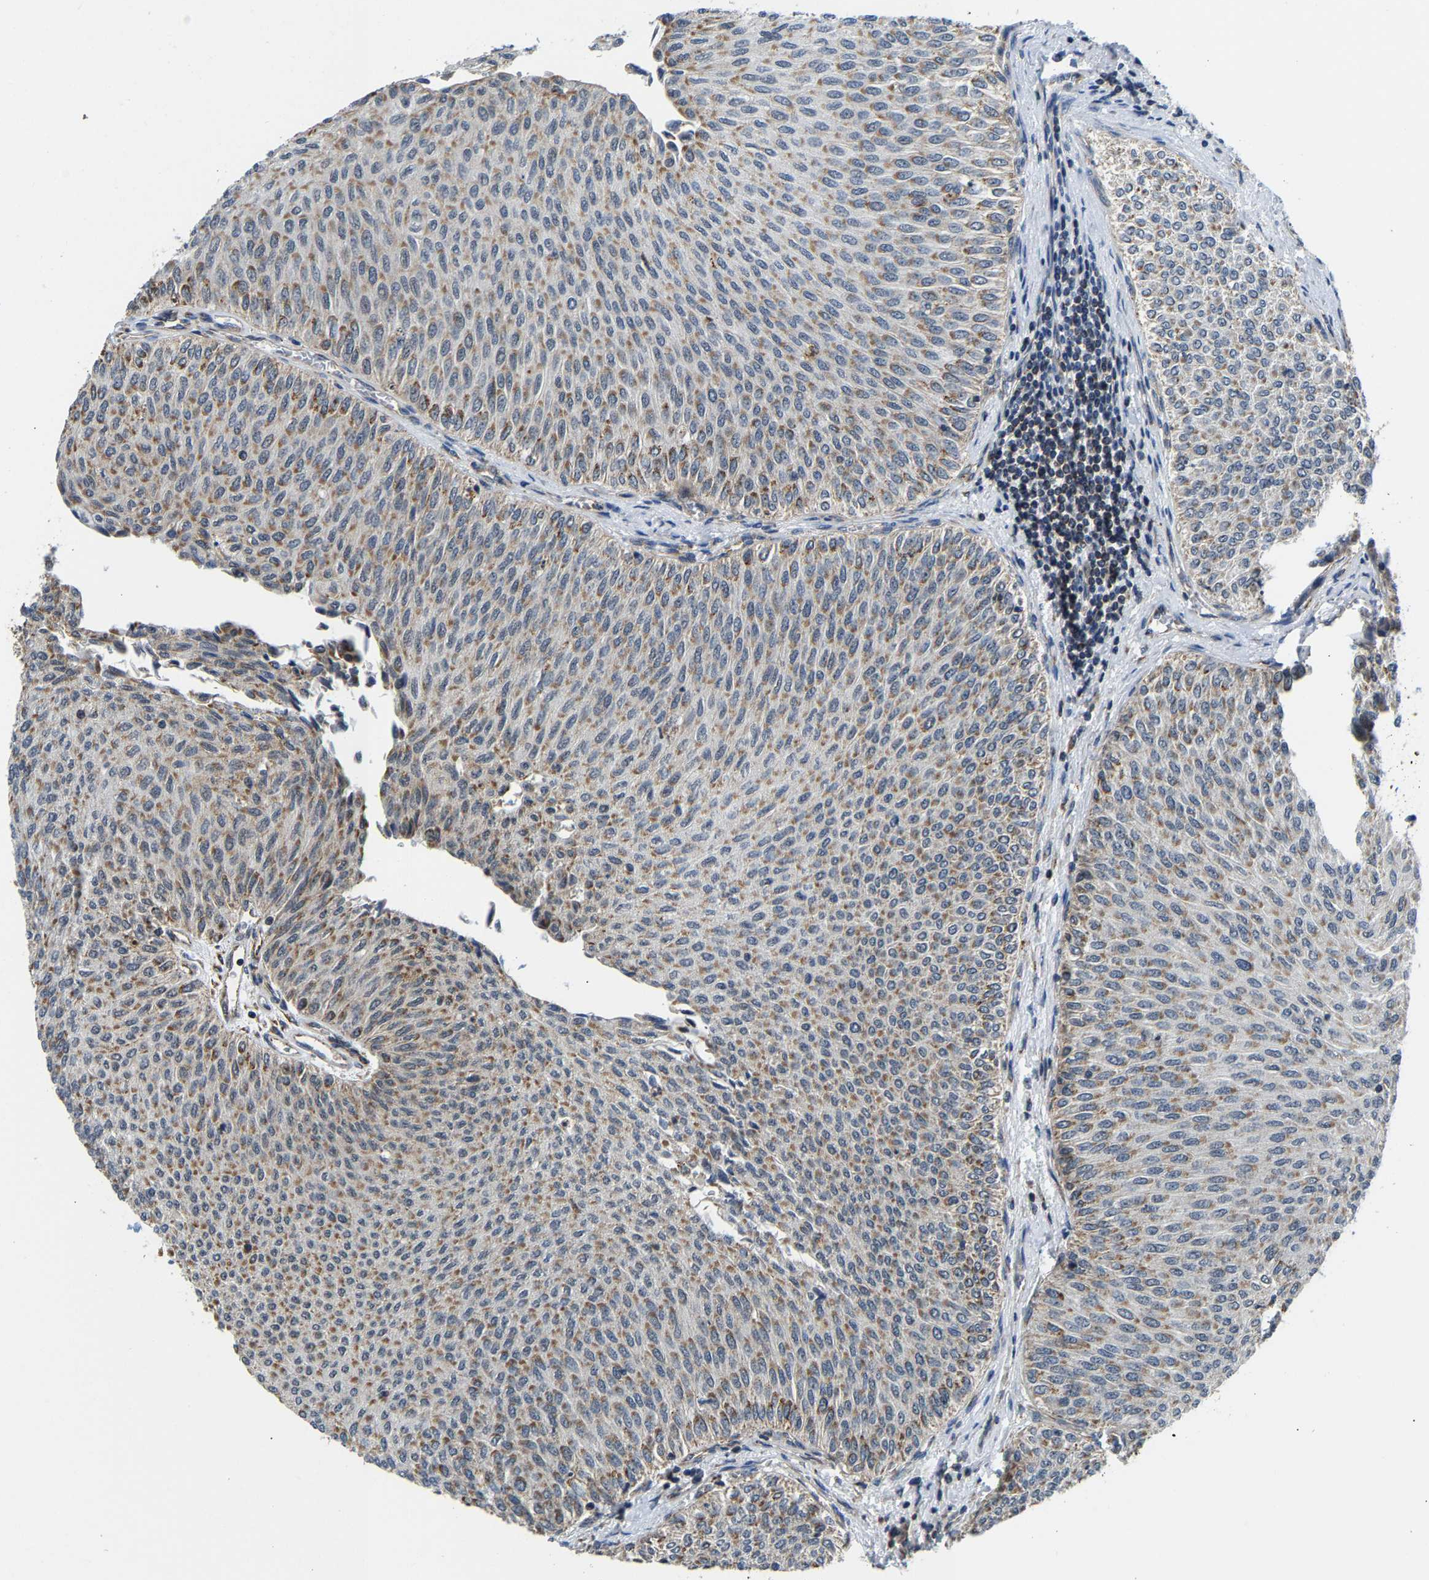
{"staining": {"intensity": "moderate", "quantity": "25%-75%", "location": "cytoplasmic/membranous"}, "tissue": "urothelial cancer", "cell_type": "Tumor cells", "image_type": "cancer", "snomed": [{"axis": "morphology", "description": "Urothelial carcinoma, Low grade"}, {"axis": "topography", "description": "Urinary bladder"}], "caption": "Urothelial cancer tissue exhibits moderate cytoplasmic/membranous positivity in approximately 25%-75% of tumor cells", "gene": "GIMAP7", "patient": {"sex": "male", "age": 78}}